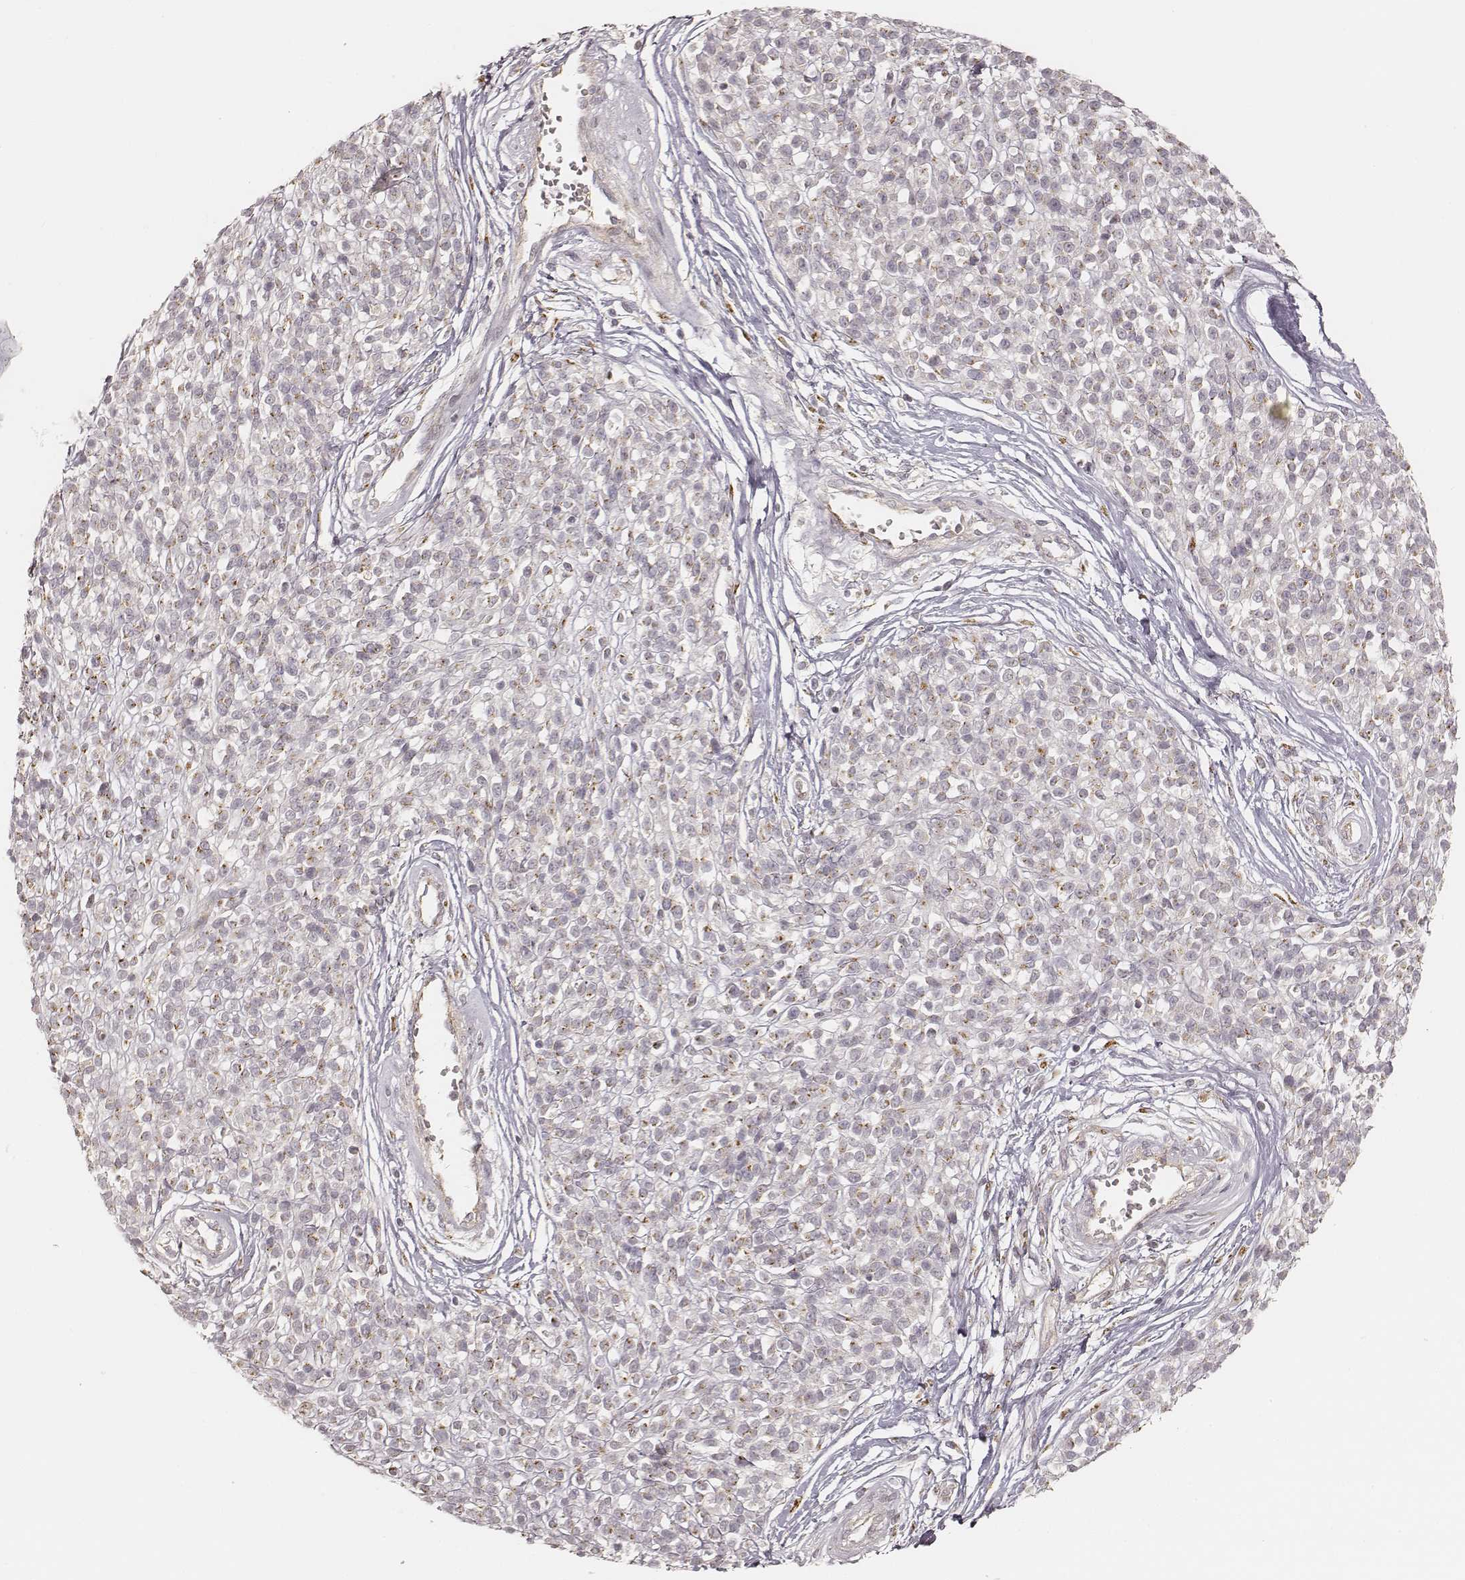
{"staining": {"intensity": "moderate", "quantity": "<25%", "location": "cytoplasmic/membranous"}, "tissue": "melanoma", "cell_type": "Tumor cells", "image_type": "cancer", "snomed": [{"axis": "morphology", "description": "Malignant melanoma, NOS"}, {"axis": "topography", "description": "Skin"}, {"axis": "topography", "description": "Skin of trunk"}], "caption": "This is an image of IHC staining of melanoma, which shows moderate expression in the cytoplasmic/membranous of tumor cells.", "gene": "GORASP2", "patient": {"sex": "male", "age": 74}}